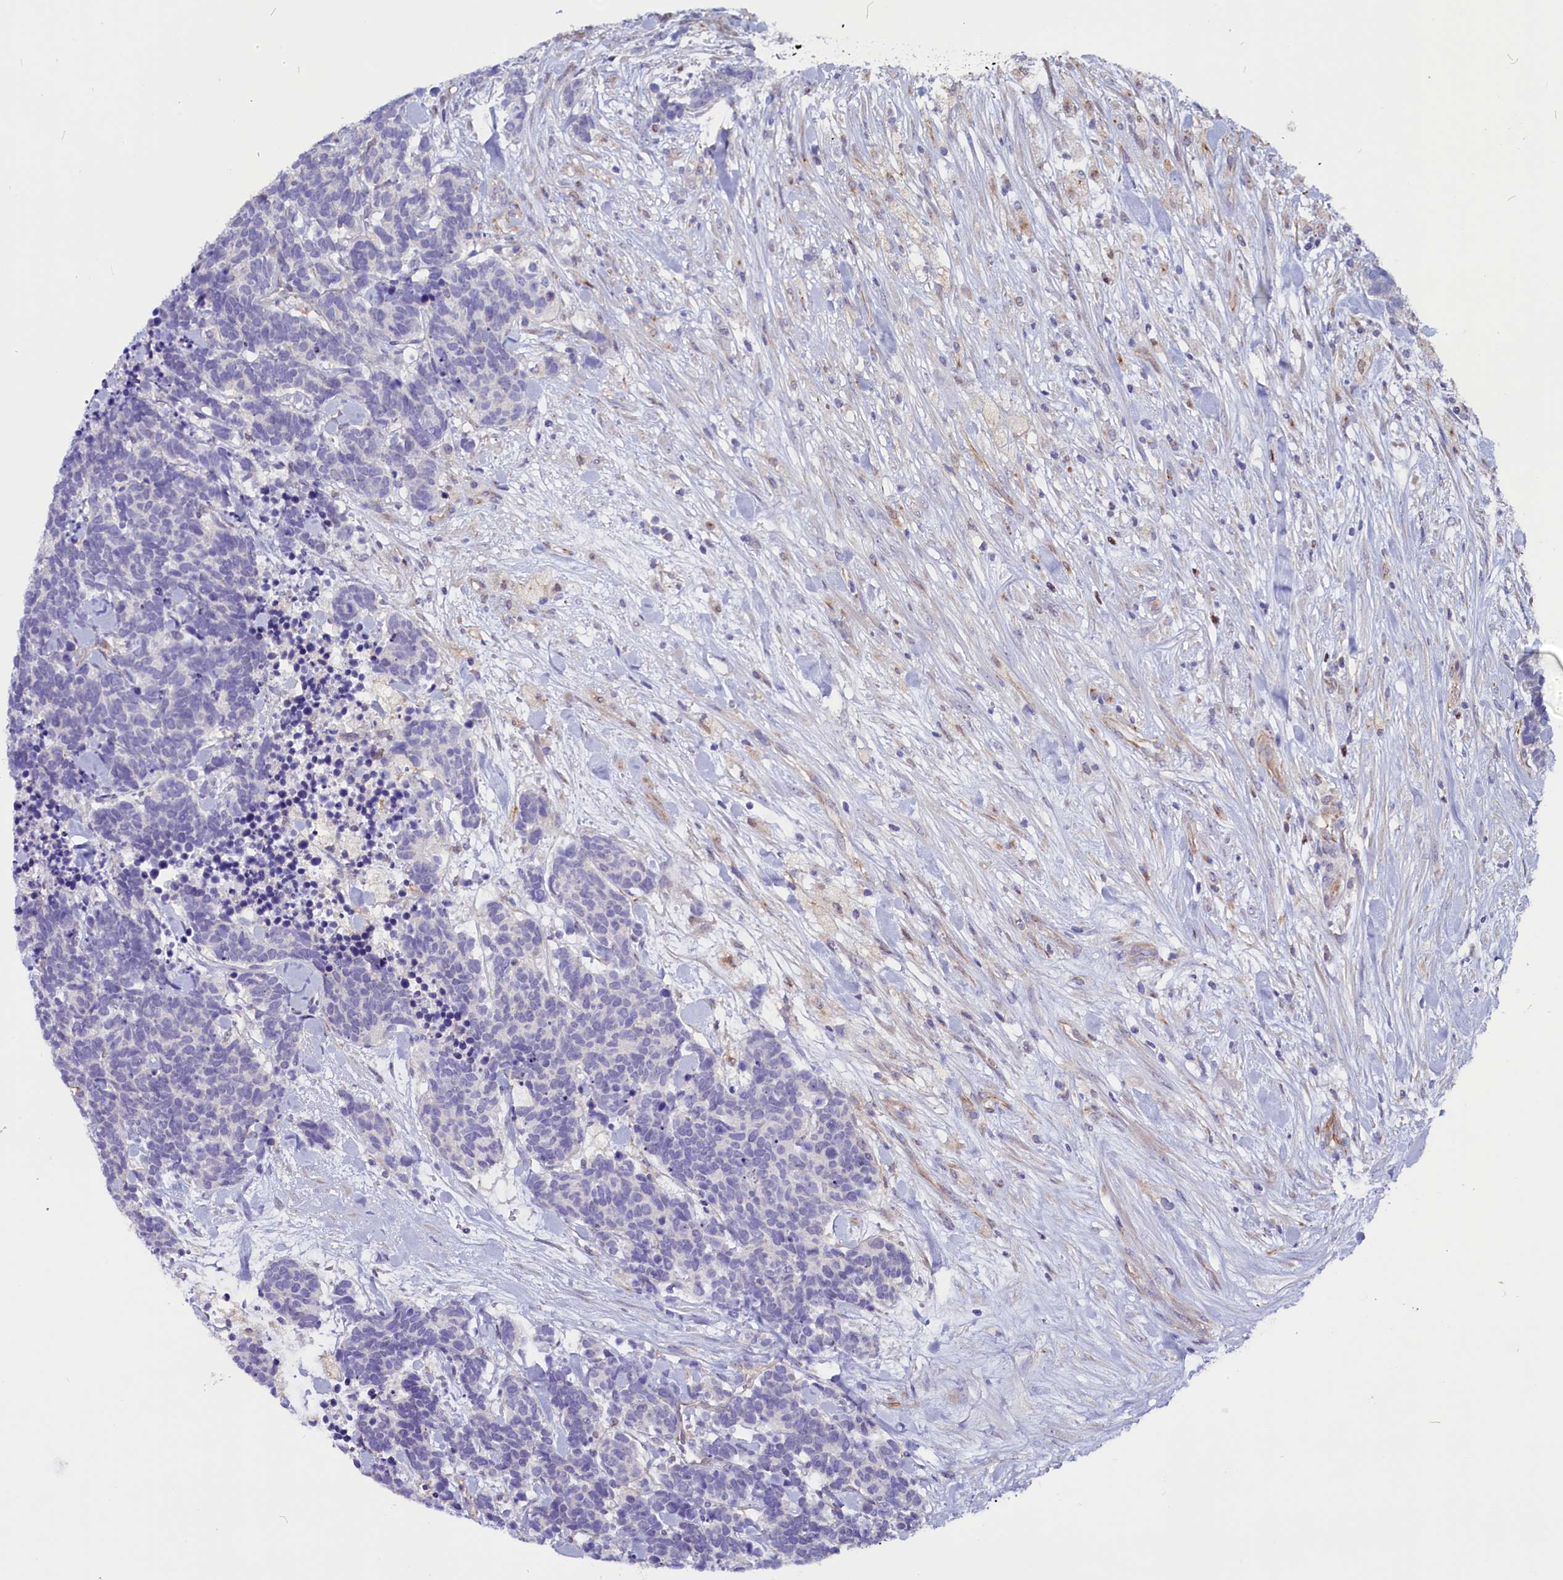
{"staining": {"intensity": "negative", "quantity": "none", "location": "none"}, "tissue": "carcinoid", "cell_type": "Tumor cells", "image_type": "cancer", "snomed": [{"axis": "morphology", "description": "Carcinoma, NOS"}, {"axis": "morphology", "description": "Carcinoid, malignant, NOS"}, {"axis": "topography", "description": "Prostate"}], "caption": "DAB immunohistochemical staining of carcinoid (malignant) exhibits no significant staining in tumor cells. The staining was performed using DAB (3,3'-diaminobenzidine) to visualize the protein expression in brown, while the nuclei were stained in blue with hematoxylin (Magnification: 20x).", "gene": "PDILT", "patient": {"sex": "male", "age": 57}}